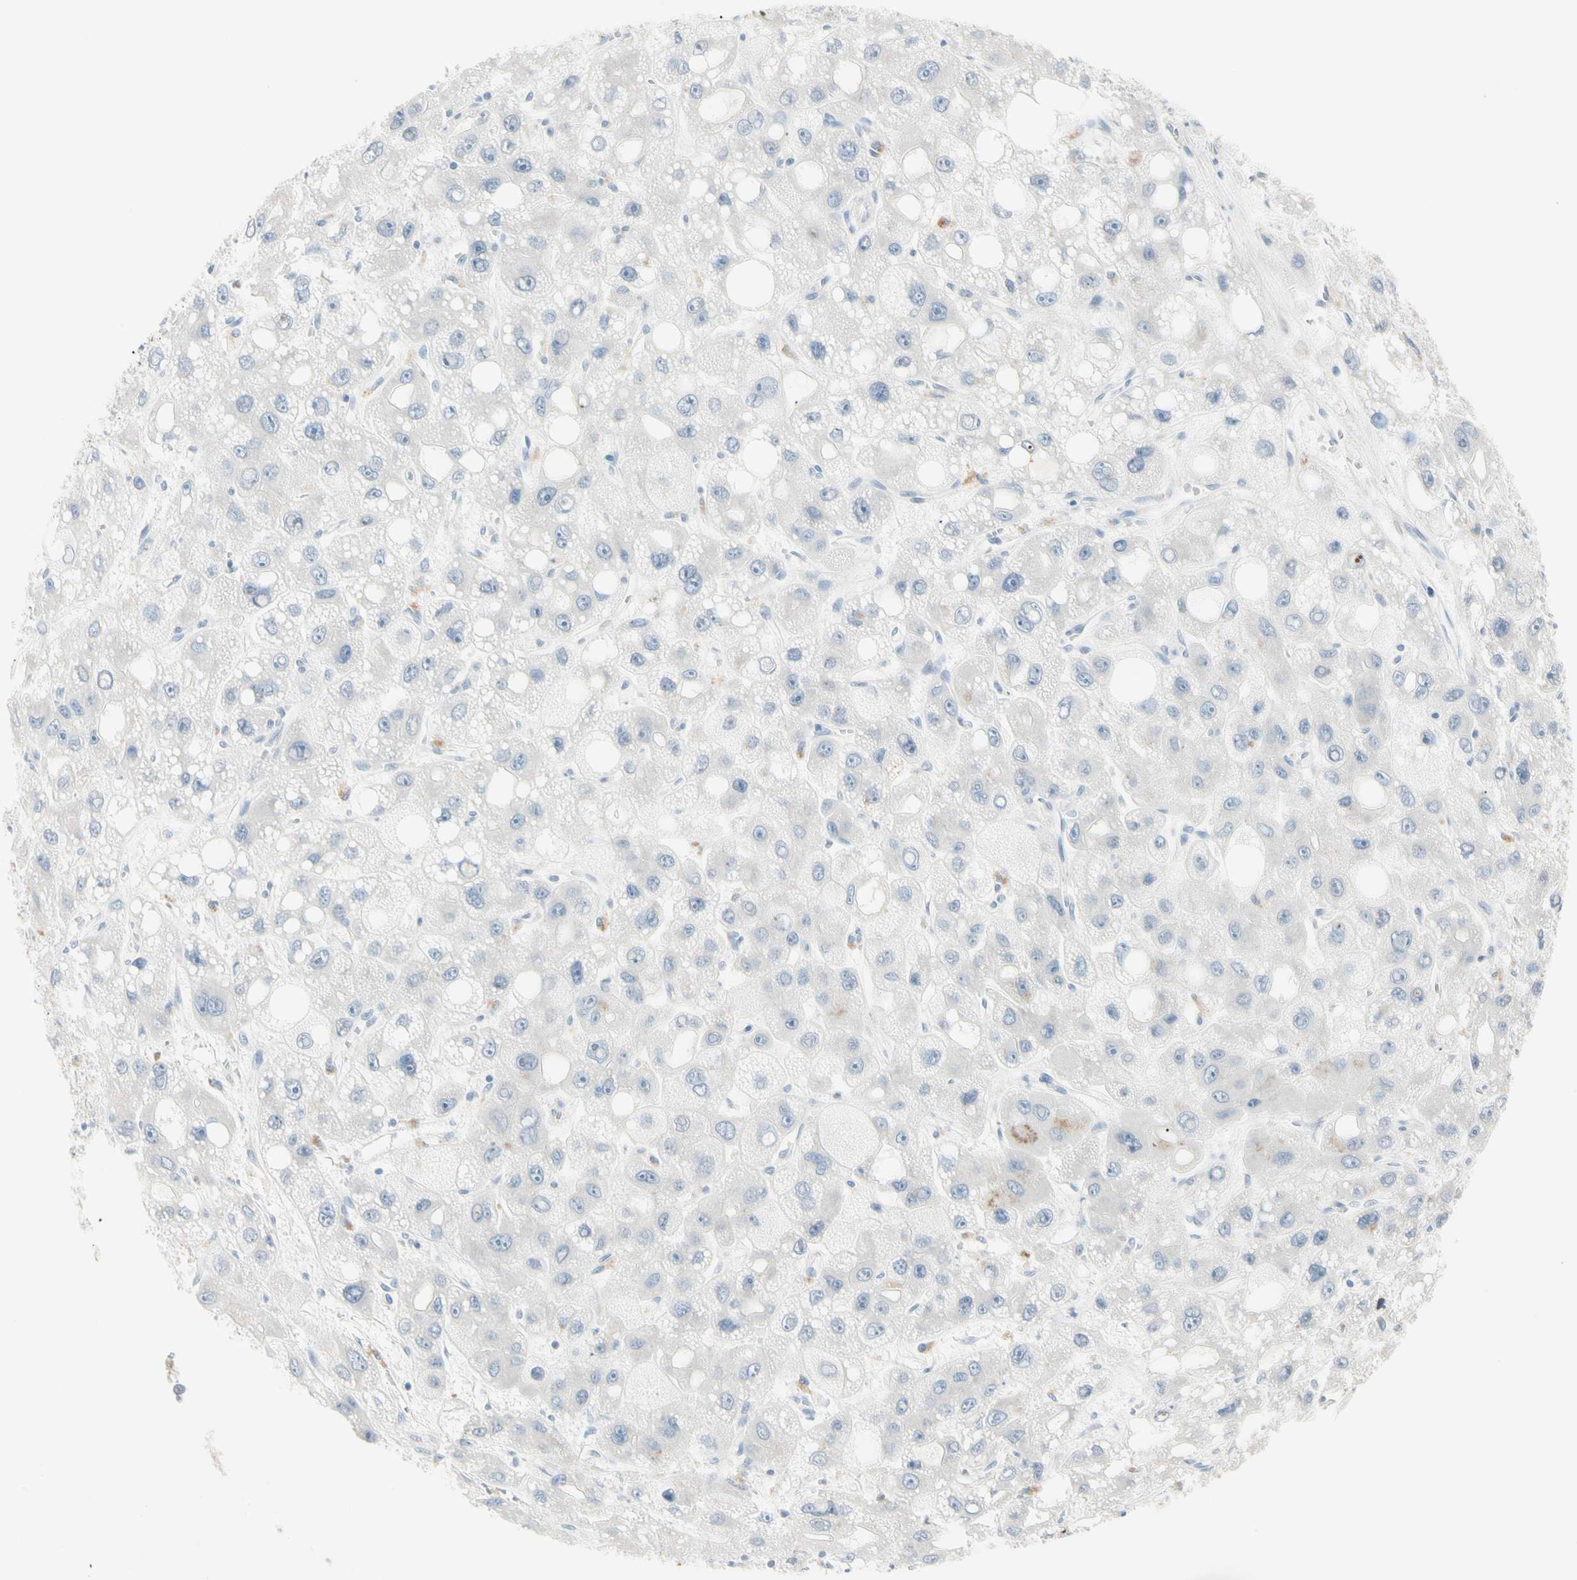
{"staining": {"intensity": "negative", "quantity": "none", "location": "none"}, "tissue": "liver cancer", "cell_type": "Tumor cells", "image_type": "cancer", "snomed": [{"axis": "morphology", "description": "Carcinoma, Hepatocellular, NOS"}, {"axis": "topography", "description": "Liver"}], "caption": "This is an immunohistochemistry (IHC) photomicrograph of human hepatocellular carcinoma (liver). There is no staining in tumor cells.", "gene": "ALDH18A1", "patient": {"sex": "male", "age": 55}}